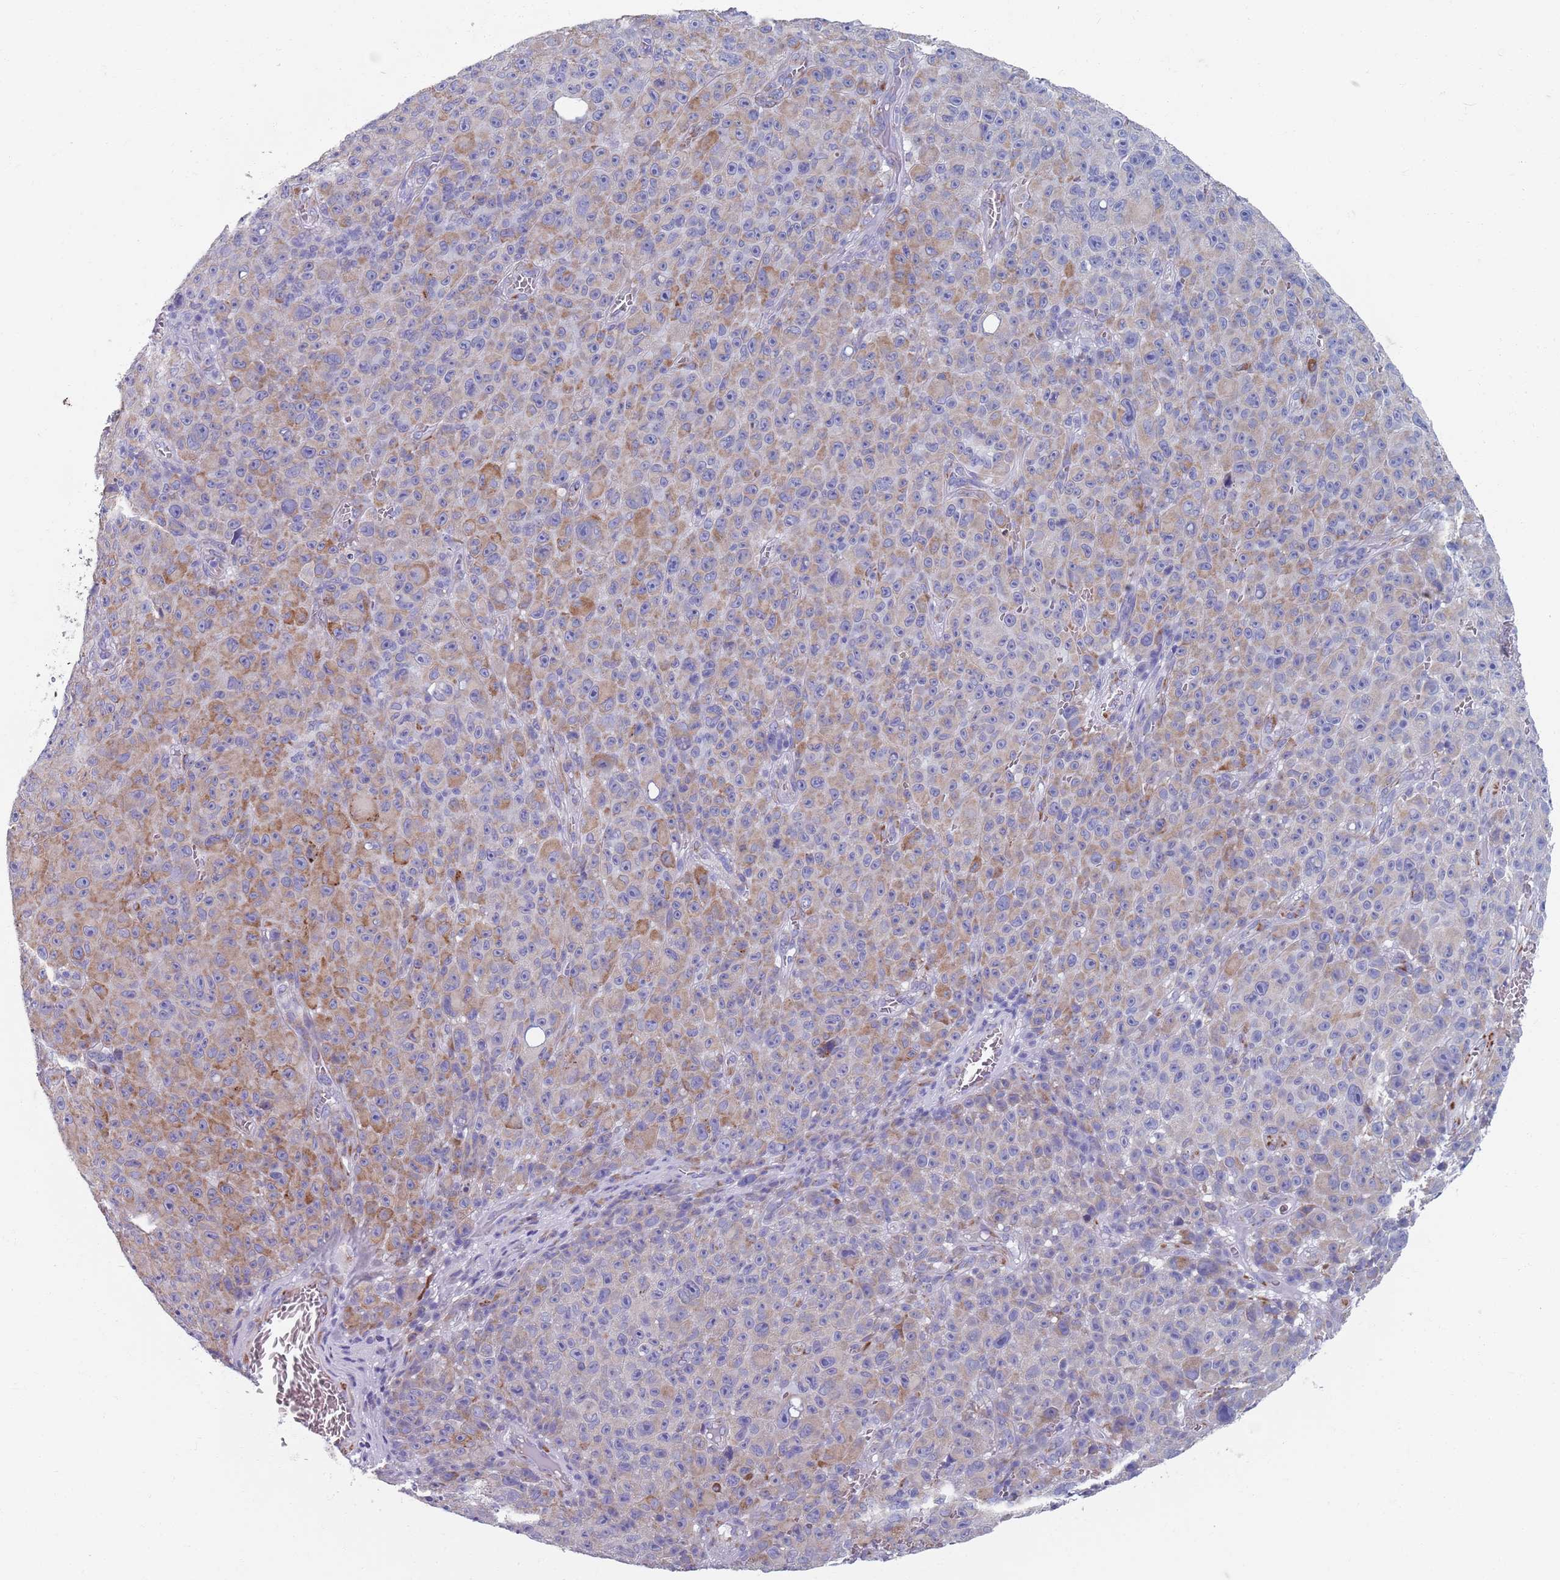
{"staining": {"intensity": "moderate", "quantity": "<25%", "location": "cytoplasmic/membranous"}, "tissue": "melanoma", "cell_type": "Tumor cells", "image_type": "cancer", "snomed": [{"axis": "morphology", "description": "Malignant melanoma, NOS"}, {"axis": "topography", "description": "Skin"}], "caption": "Immunohistochemical staining of malignant melanoma demonstrates low levels of moderate cytoplasmic/membranous protein staining in approximately <25% of tumor cells.", "gene": "PLOD1", "patient": {"sex": "female", "age": 82}}